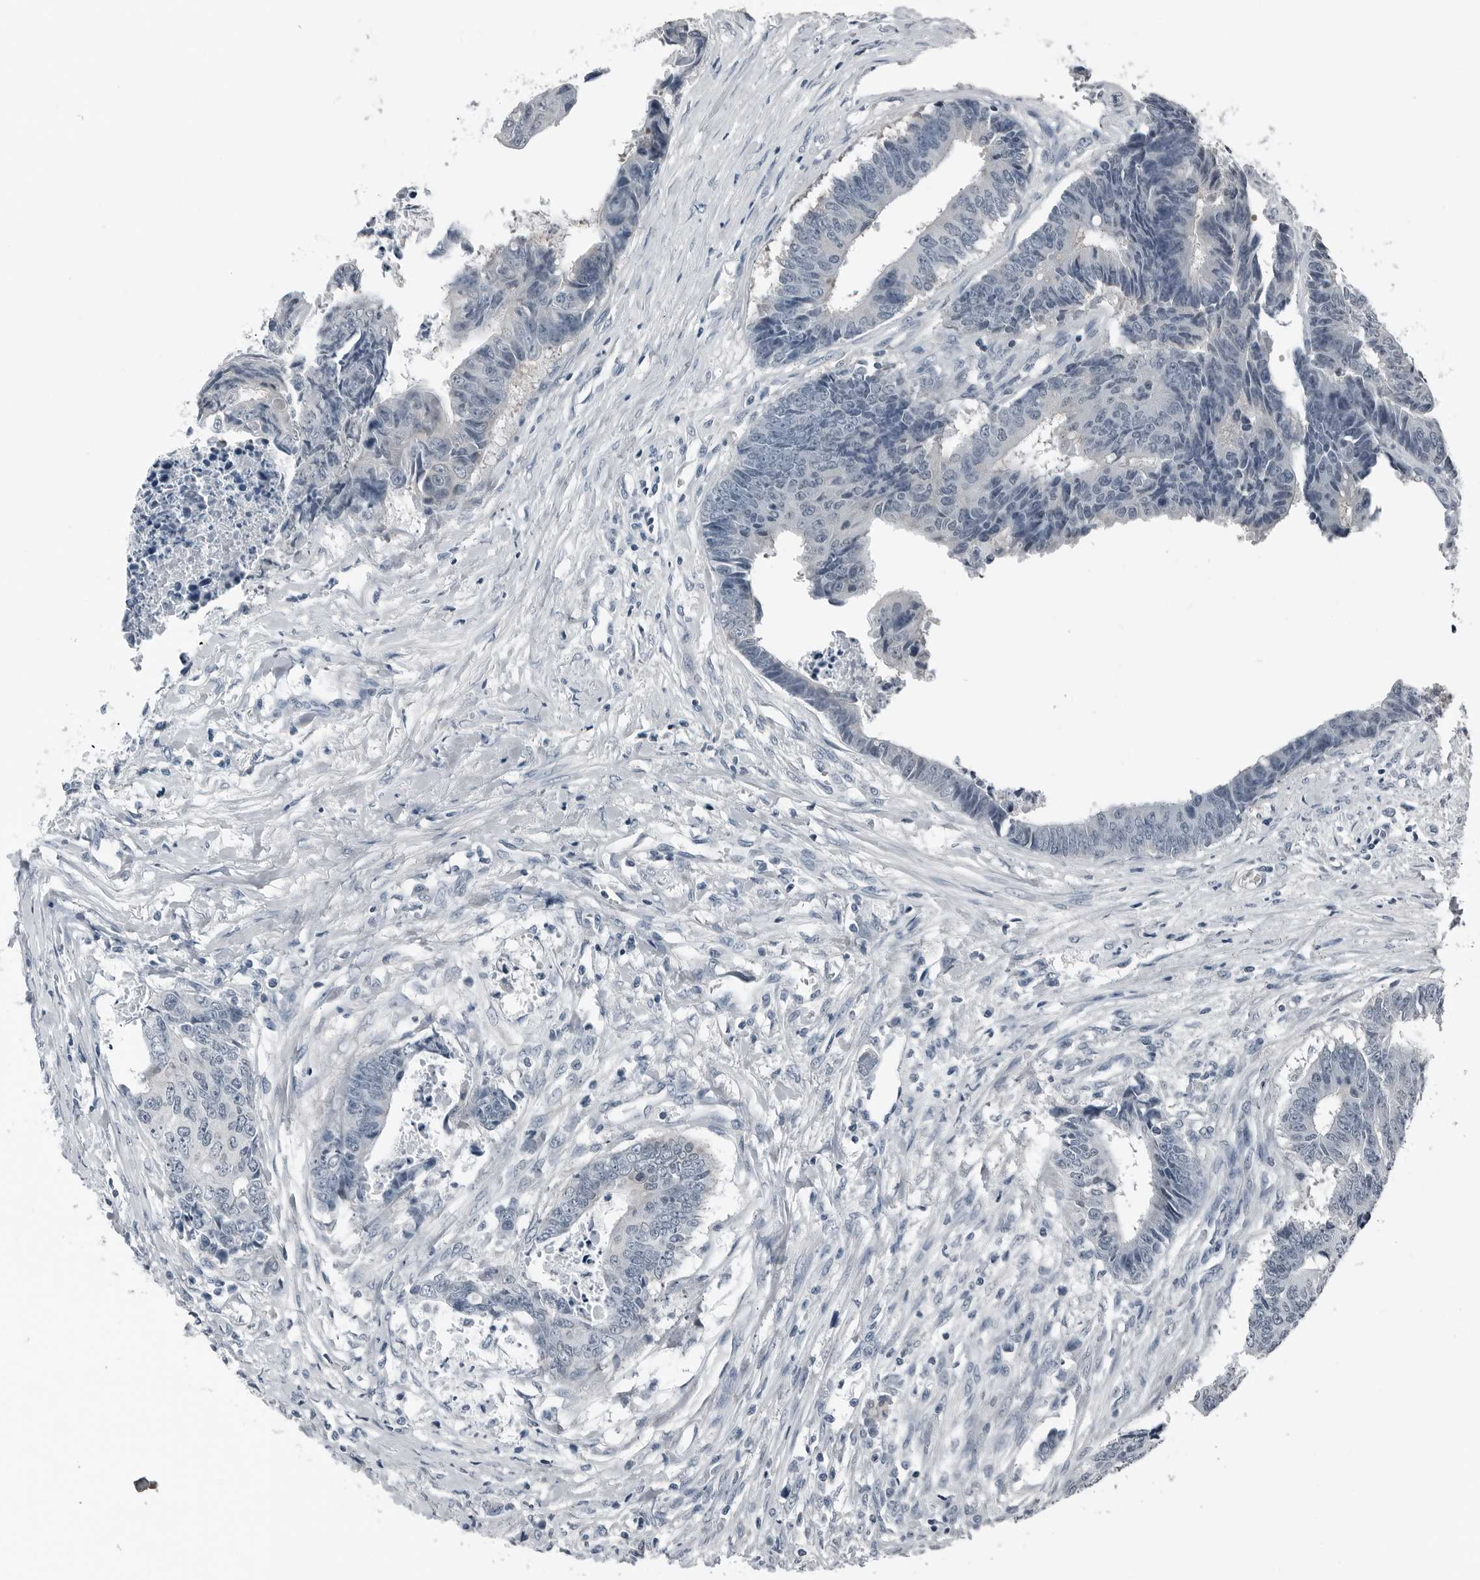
{"staining": {"intensity": "negative", "quantity": "none", "location": "none"}, "tissue": "colorectal cancer", "cell_type": "Tumor cells", "image_type": "cancer", "snomed": [{"axis": "morphology", "description": "Adenocarcinoma, NOS"}, {"axis": "topography", "description": "Rectum"}], "caption": "Immunohistochemistry (IHC) photomicrograph of neoplastic tissue: colorectal cancer stained with DAB (3,3'-diaminobenzidine) shows no significant protein expression in tumor cells.", "gene": "SPINK1", "patient": {"sex": "male", "age": 84}}